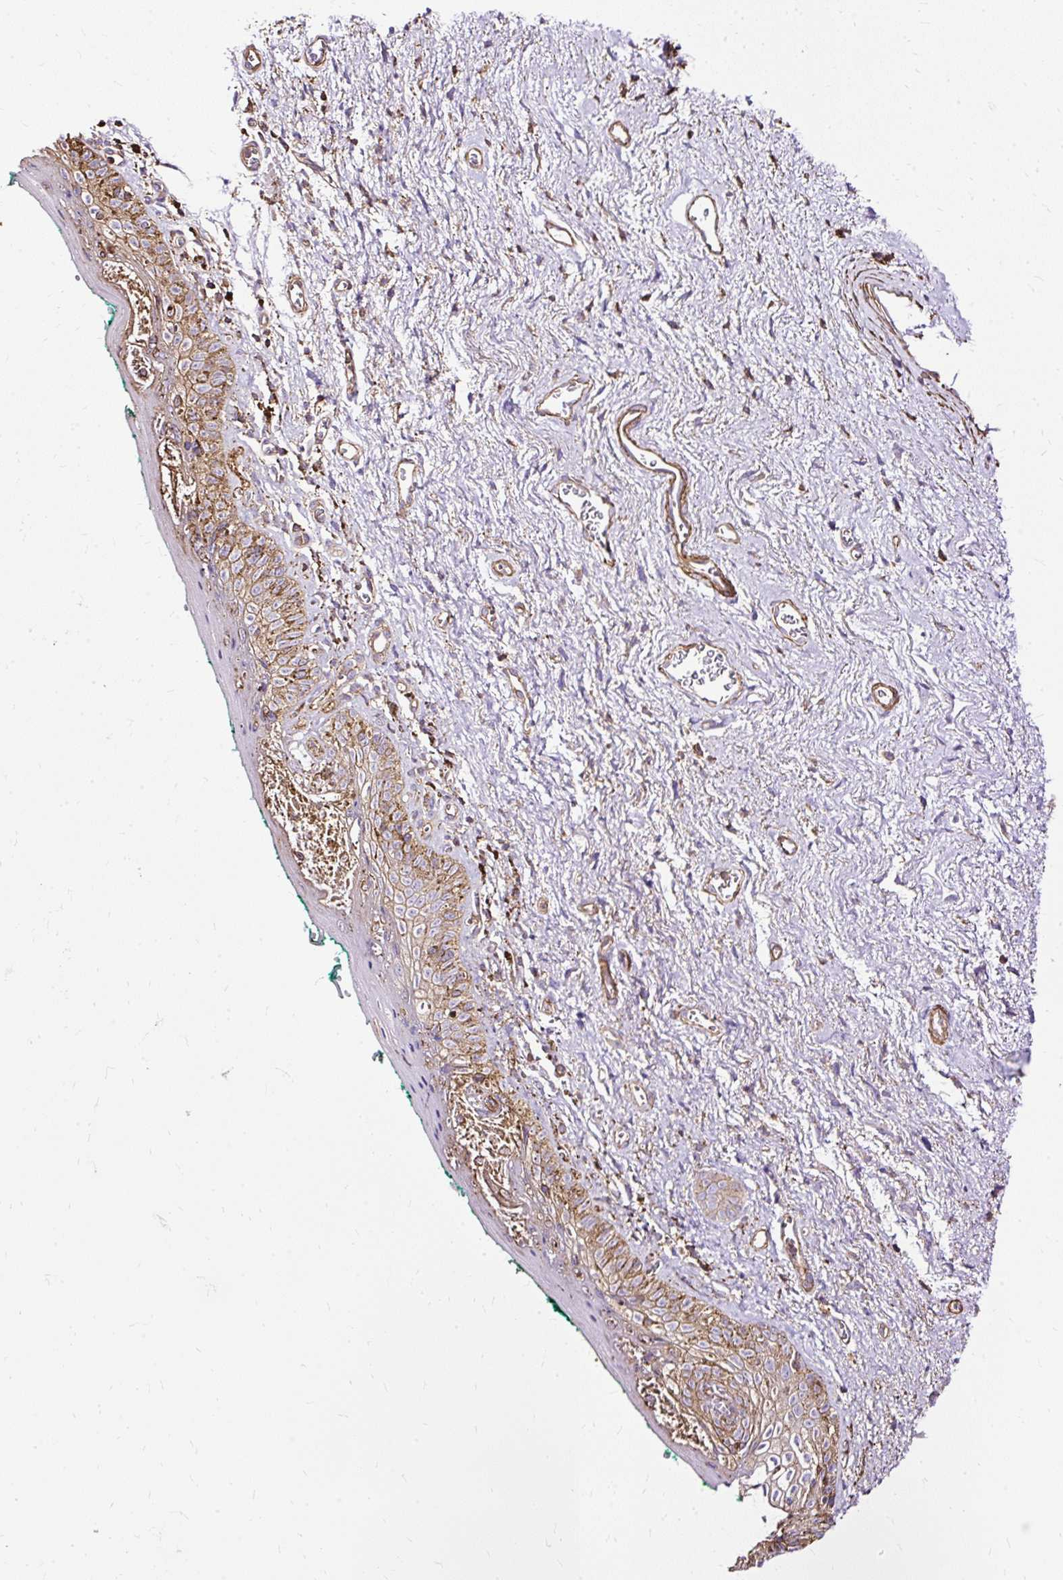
{"staining": {"intensity": "moderate", "quantity": "<25%", "location": "cytoplasmic/membranous"}, "tissue": "vagina", "cell_type": "Squamous epithelial cells", "image_type": "normal", "snomed": [{"axis": "morphology", "description": "Normal tissue, NOS"}, {"axis": "topography", "description": "Vulva"}, {"axis": "topography", "description": "Vagina"}, {"axis": "topography", "description": "Peripheral nerve tissue"}], "caption": "Protein analysis of normal vagina exhibits moderate cytoplasmic/membranous expression in approximately <25% of squamous epithelial cells. The protein of interest is shown in brown color, while the nuclei are stained blue.", "gene": "KLHL11", "patient": {"sex": "female", "age": 66}}